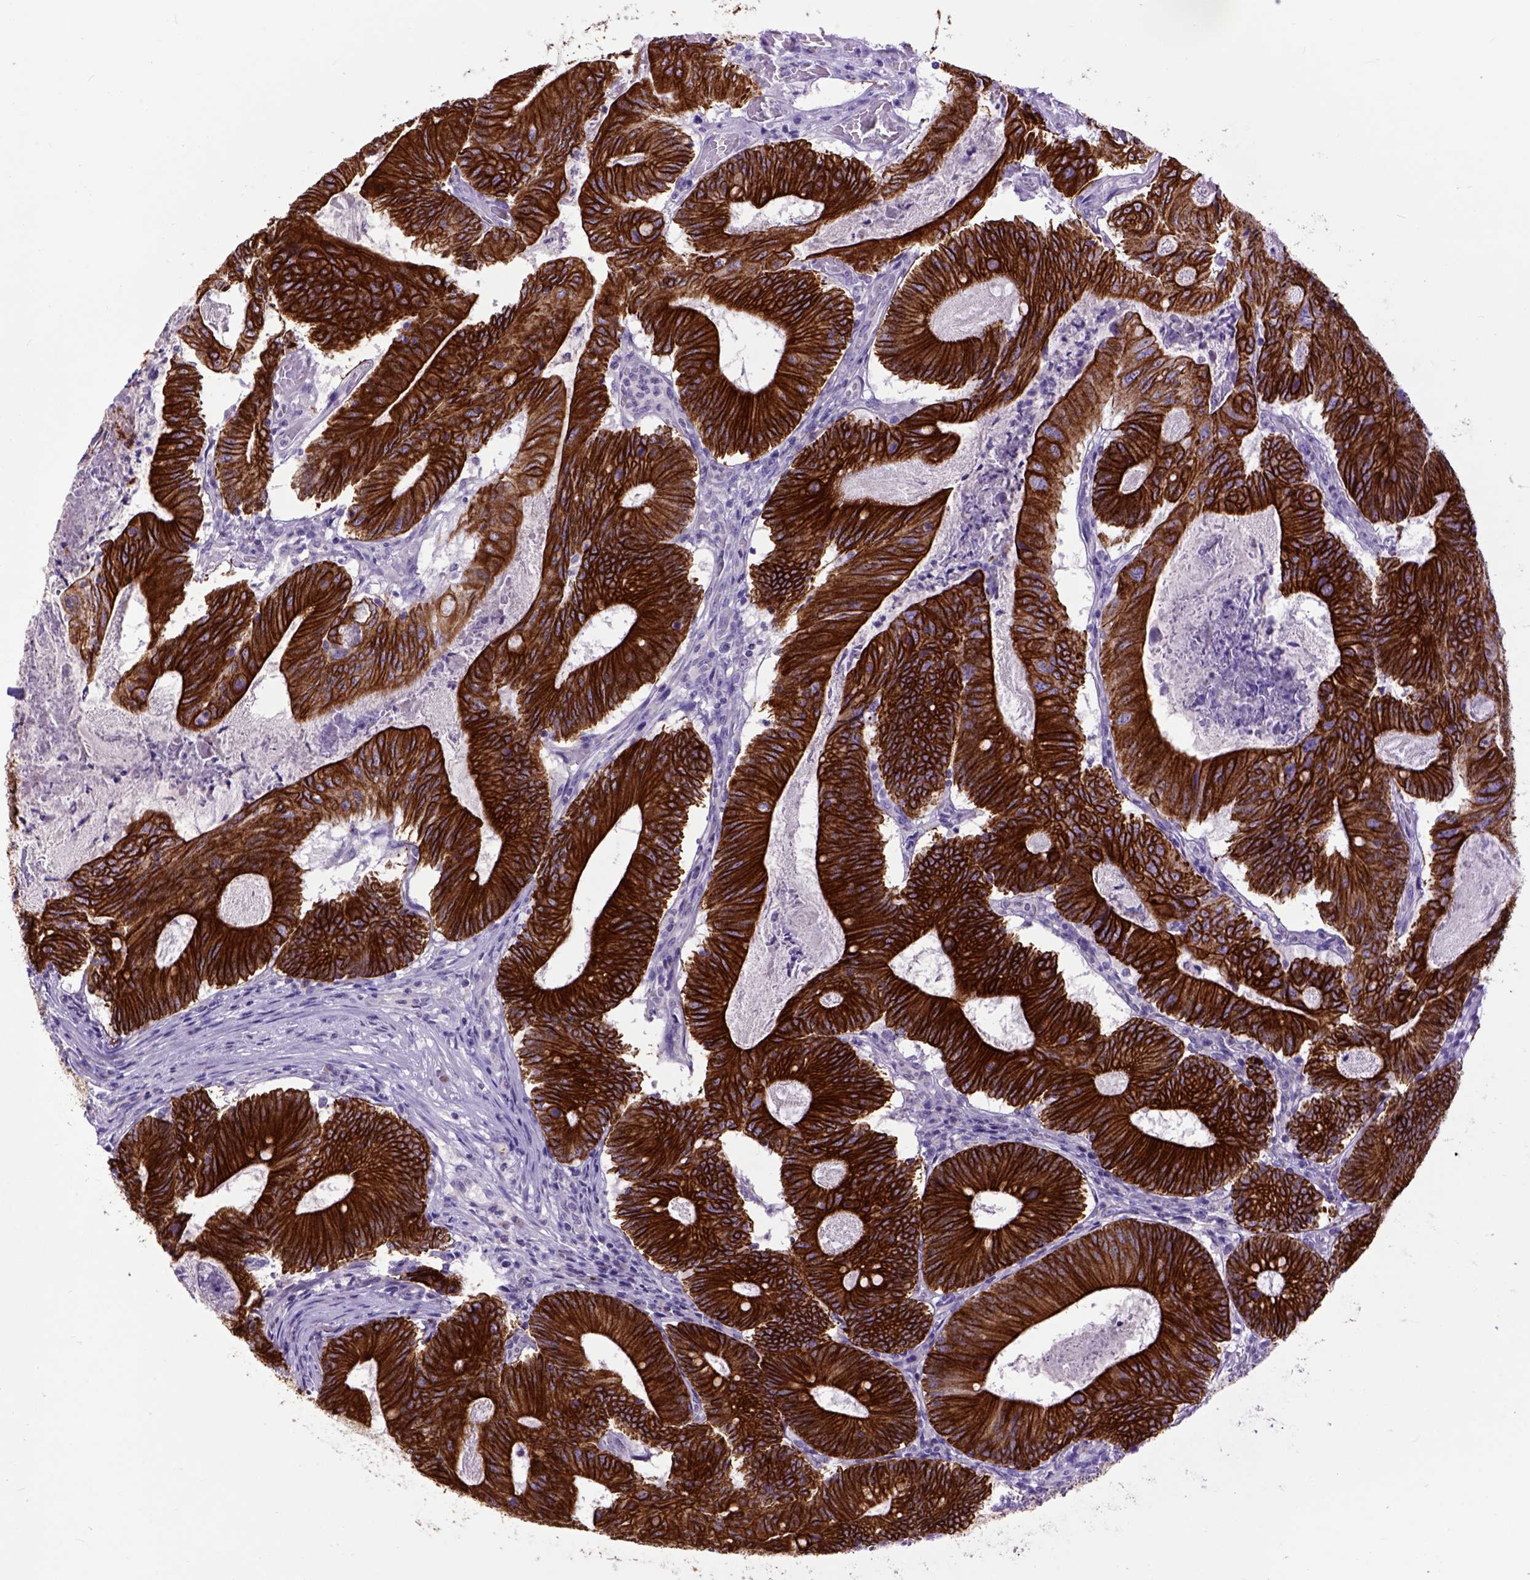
{"staining": {"intensity": "strong", "quantity": ">75%", "location": "cytoplasmic/membranous"}, "tissue": "colorectal cancer", "cell_type": "Tumor cells", "image_type": "cancer", "snomed": [{"axis": "morphology", "description": "Adenocarcinoma, NOS"}, {"axis": "topography", "description": "Colon"}], "caption": "Strong cytoplasmic/membranous expression for a protein is present in about >75% of tumor cells of colorectal adenocarcinoma using immunohistochemistry (IHC).", "gene": "RAB25", "patient": {"sex": "female", "age": 70}}